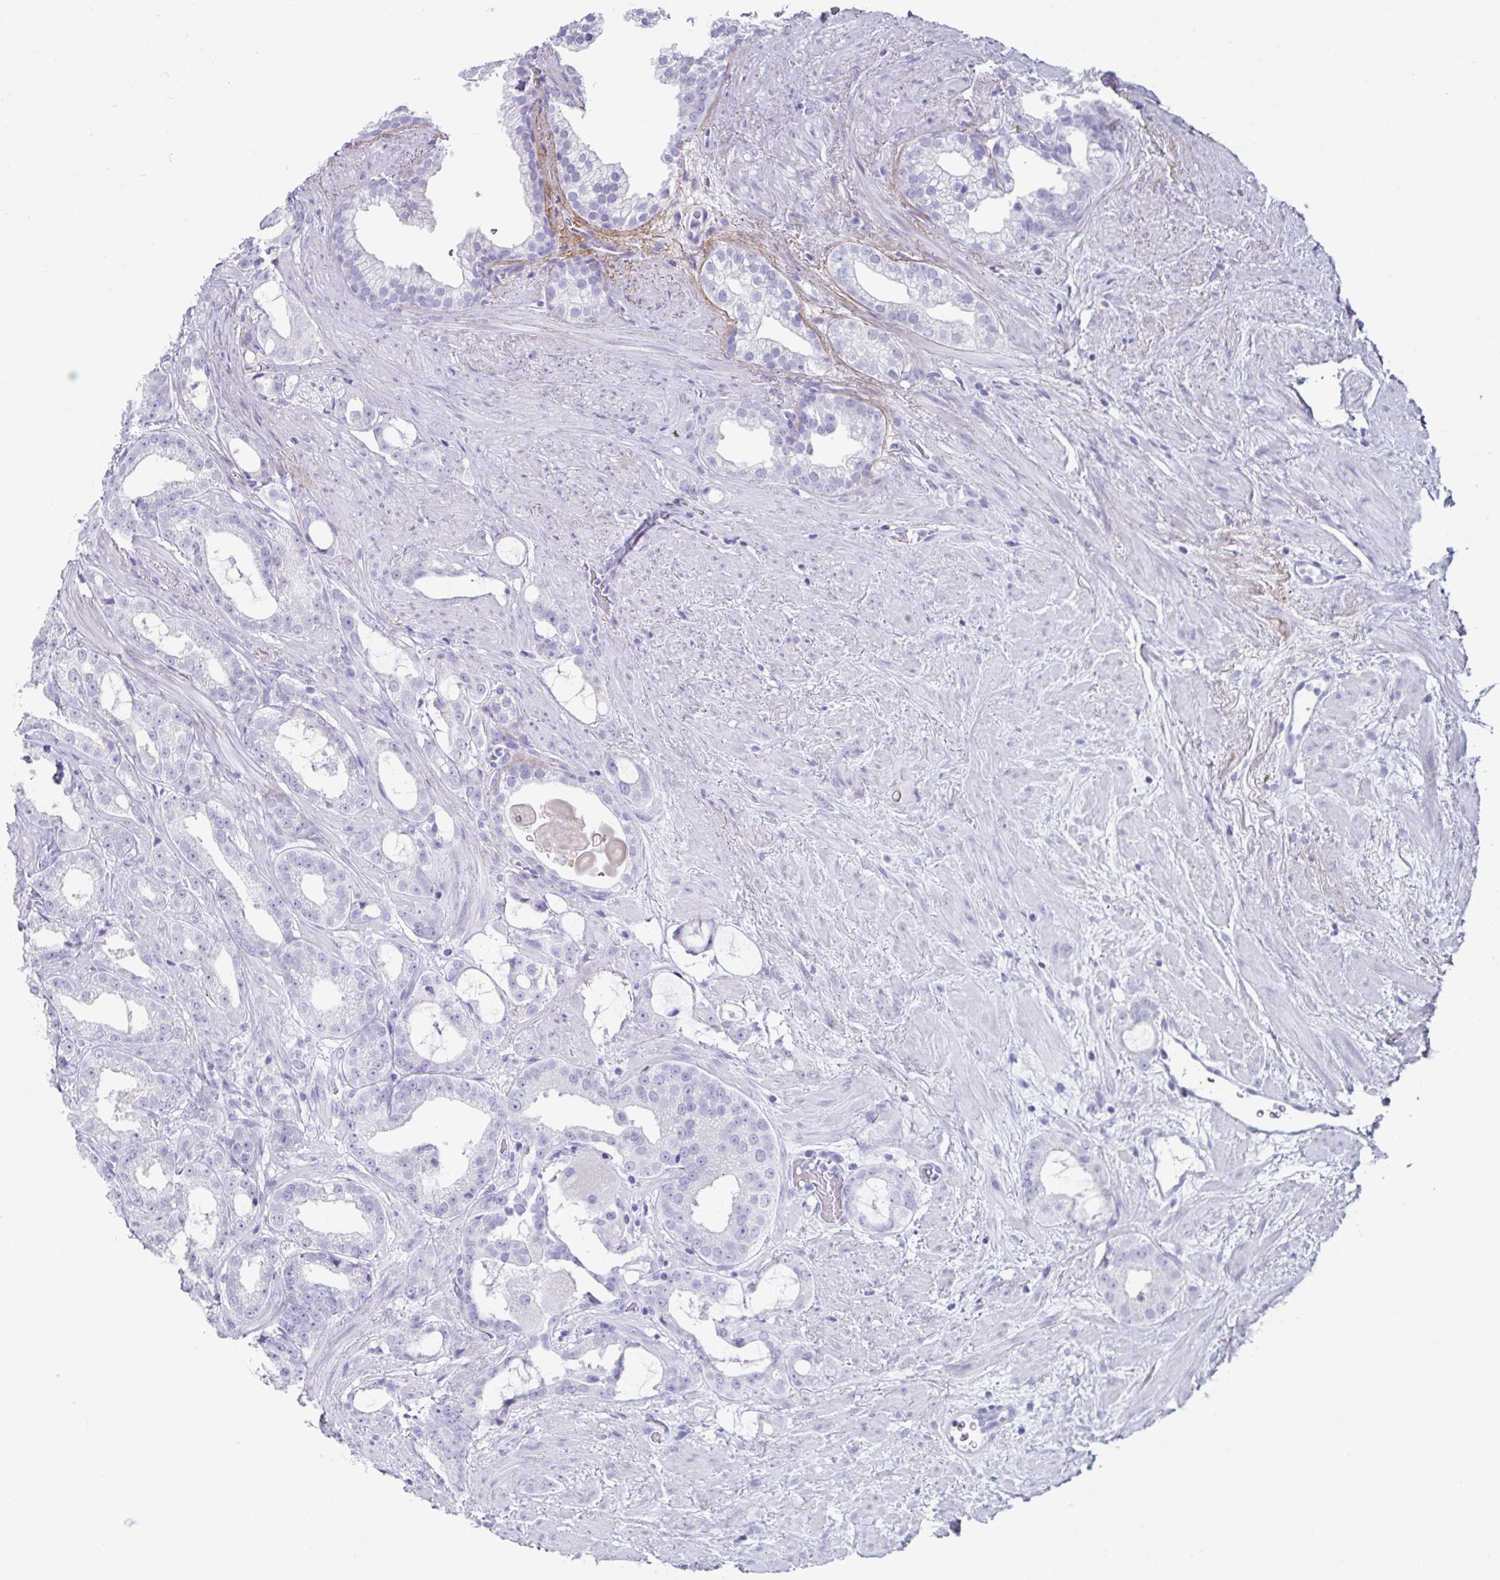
{"staining": {"intensity": "negative", "quantity": "none", "location": "none"}, "tissue": "prostate cancer", "cell_type": "Tumor cells", "image_type": "cancer", "snomed": [{"axis": "morphology", "description": "Adenocarcinoma, High grade"}, {"axis": "topography", "description": "Prostate"}], "caption": "A high-resolution photomicrograph shows IHC staining of prostate cancer (high-grade adenocarcinoma), which exhibits no significant expression in tumor cells.", "gene": "CREG2", "patient": {"sex": "male", "age": 65}}